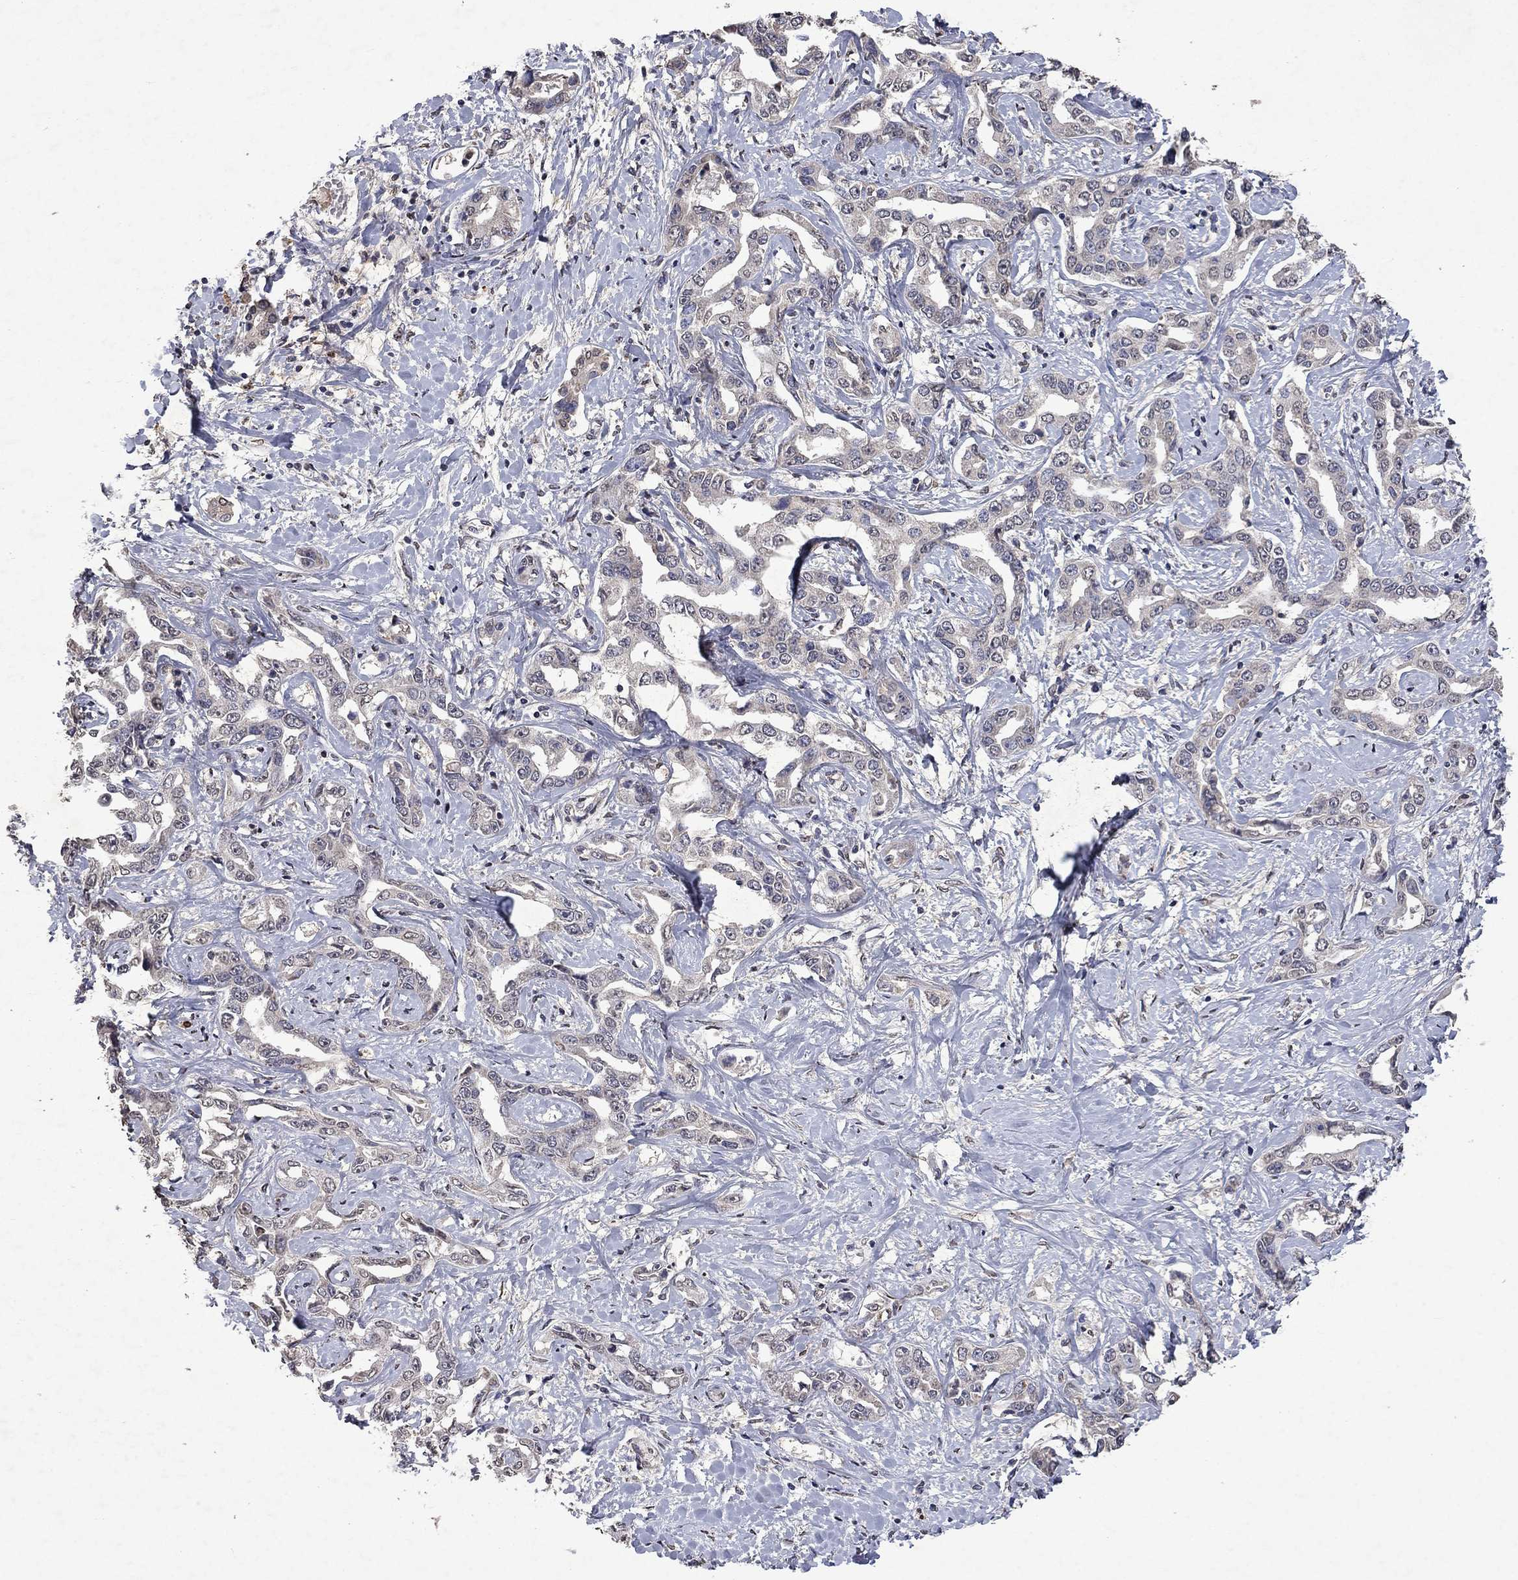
{"staining": {"intensity": "negative", "quantity": "none", "location": "none"}, "tissue": "liver cancer", "cell_type": "Tumor cells", "image_type": "cancer", "snomed": [{"axis": "morphology", "description": "Cholangiocarcinoma"}, {"axis": "topography", "description": "Liver"}], "caption": "There is no significant staining in tumor cells of liver cancer (cholangiocarcinoma).", "gene": "TTC38", "patient": {"sex": "male", "age": 59}}